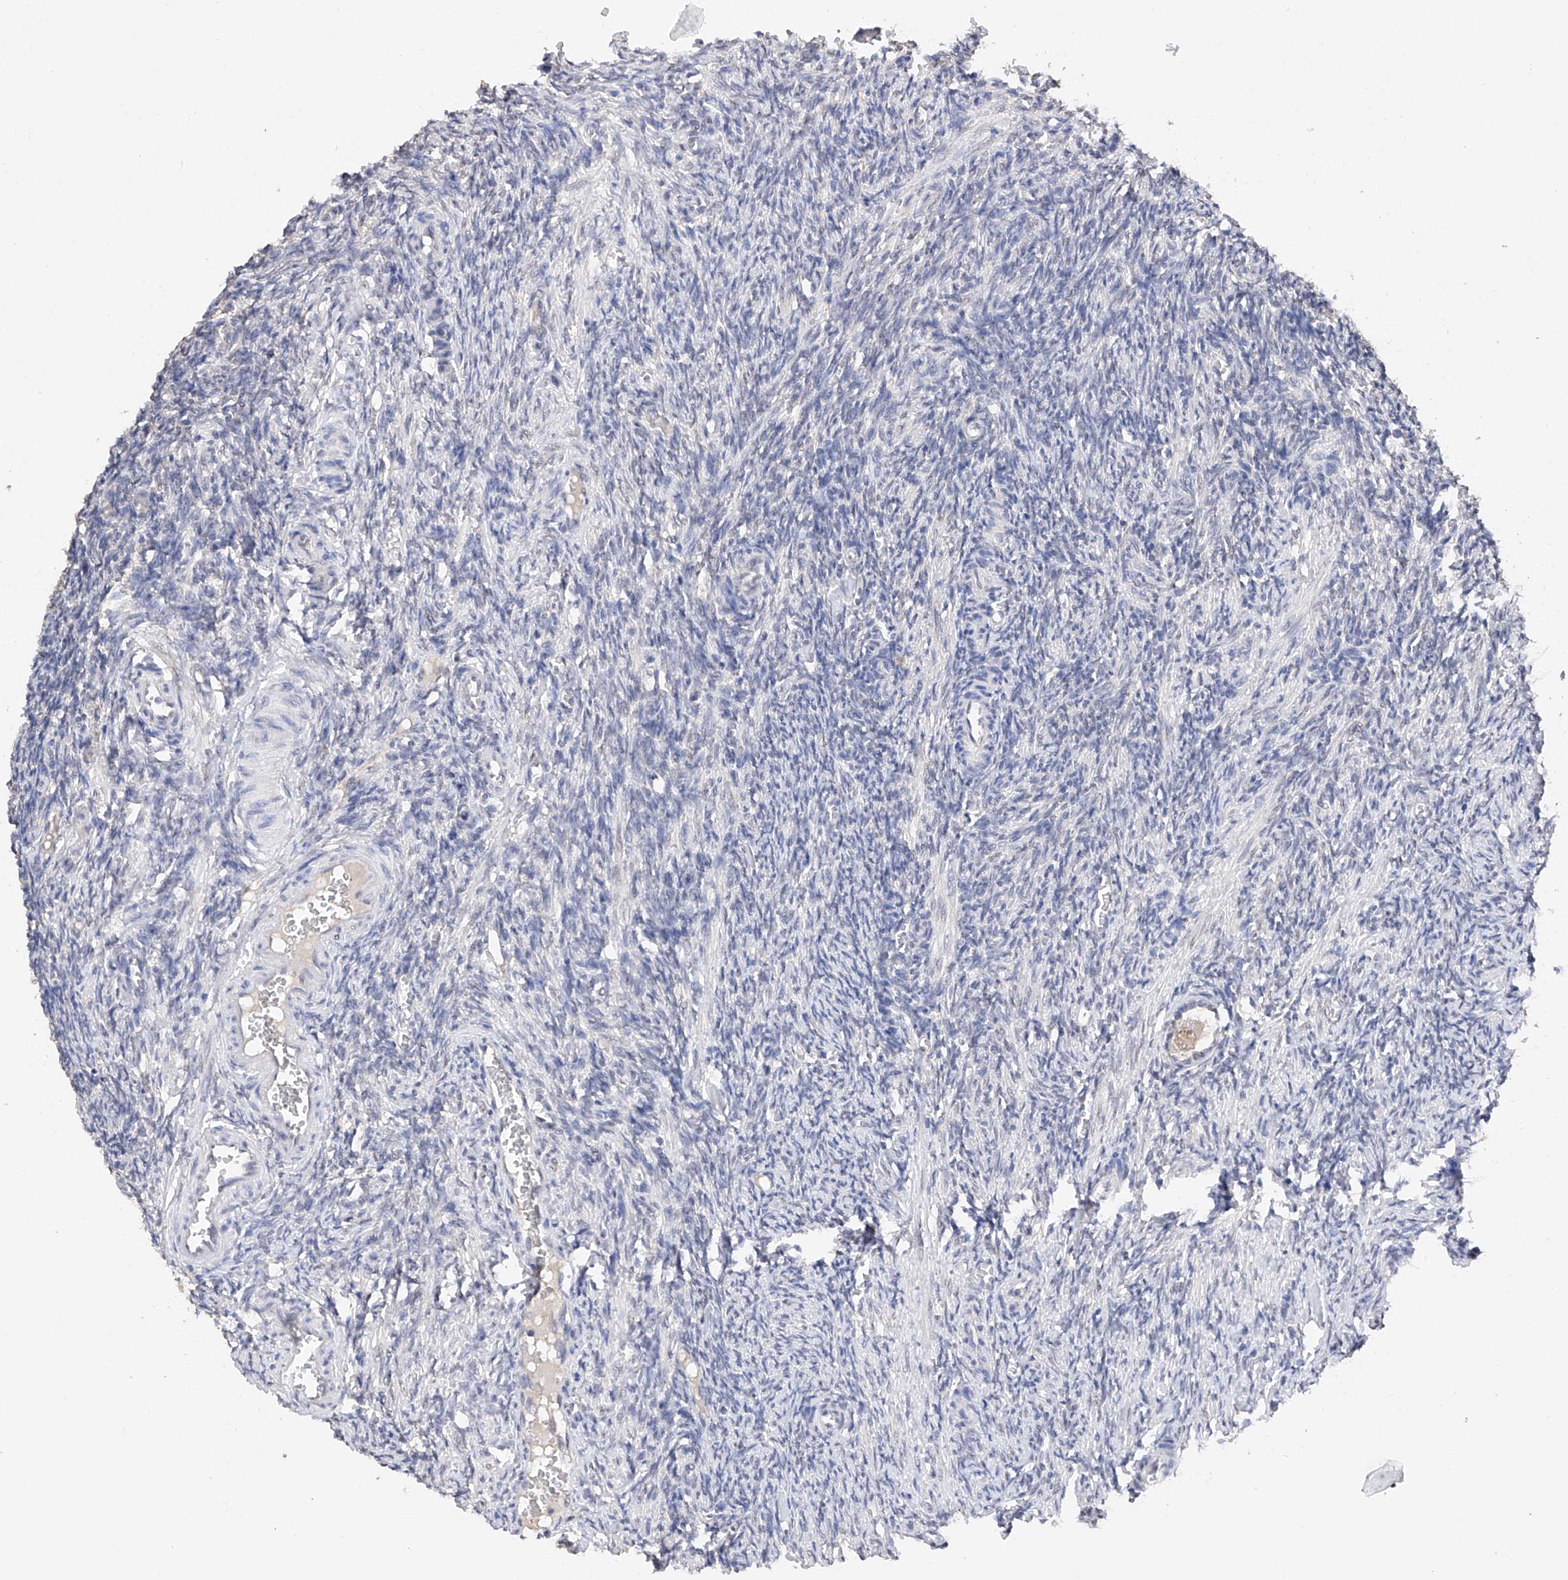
{"staining": {"intensity": "negative", "quantity": "none", "location": "none"}, "tissue": "ovary", "cell_type": "Follicle cells", "image_type": "normal", "snomed": [{"axis": "morphology", "description": "Normal tissue, NOS"}, {"axis": "topography", "description": "Ovary"}], "caption": "The photomicrograph demonstrates no significant staining in follicle cells of ovary. The staining was performed using DAB (3,3'-diaminobenzidine) to visualize the protein expression in brown, while the nuclei were stained in blue with hematoxylin (Magnification: 20x).", "gene": "DMAP1", "patient": {"sex": "female", "age": 27}}